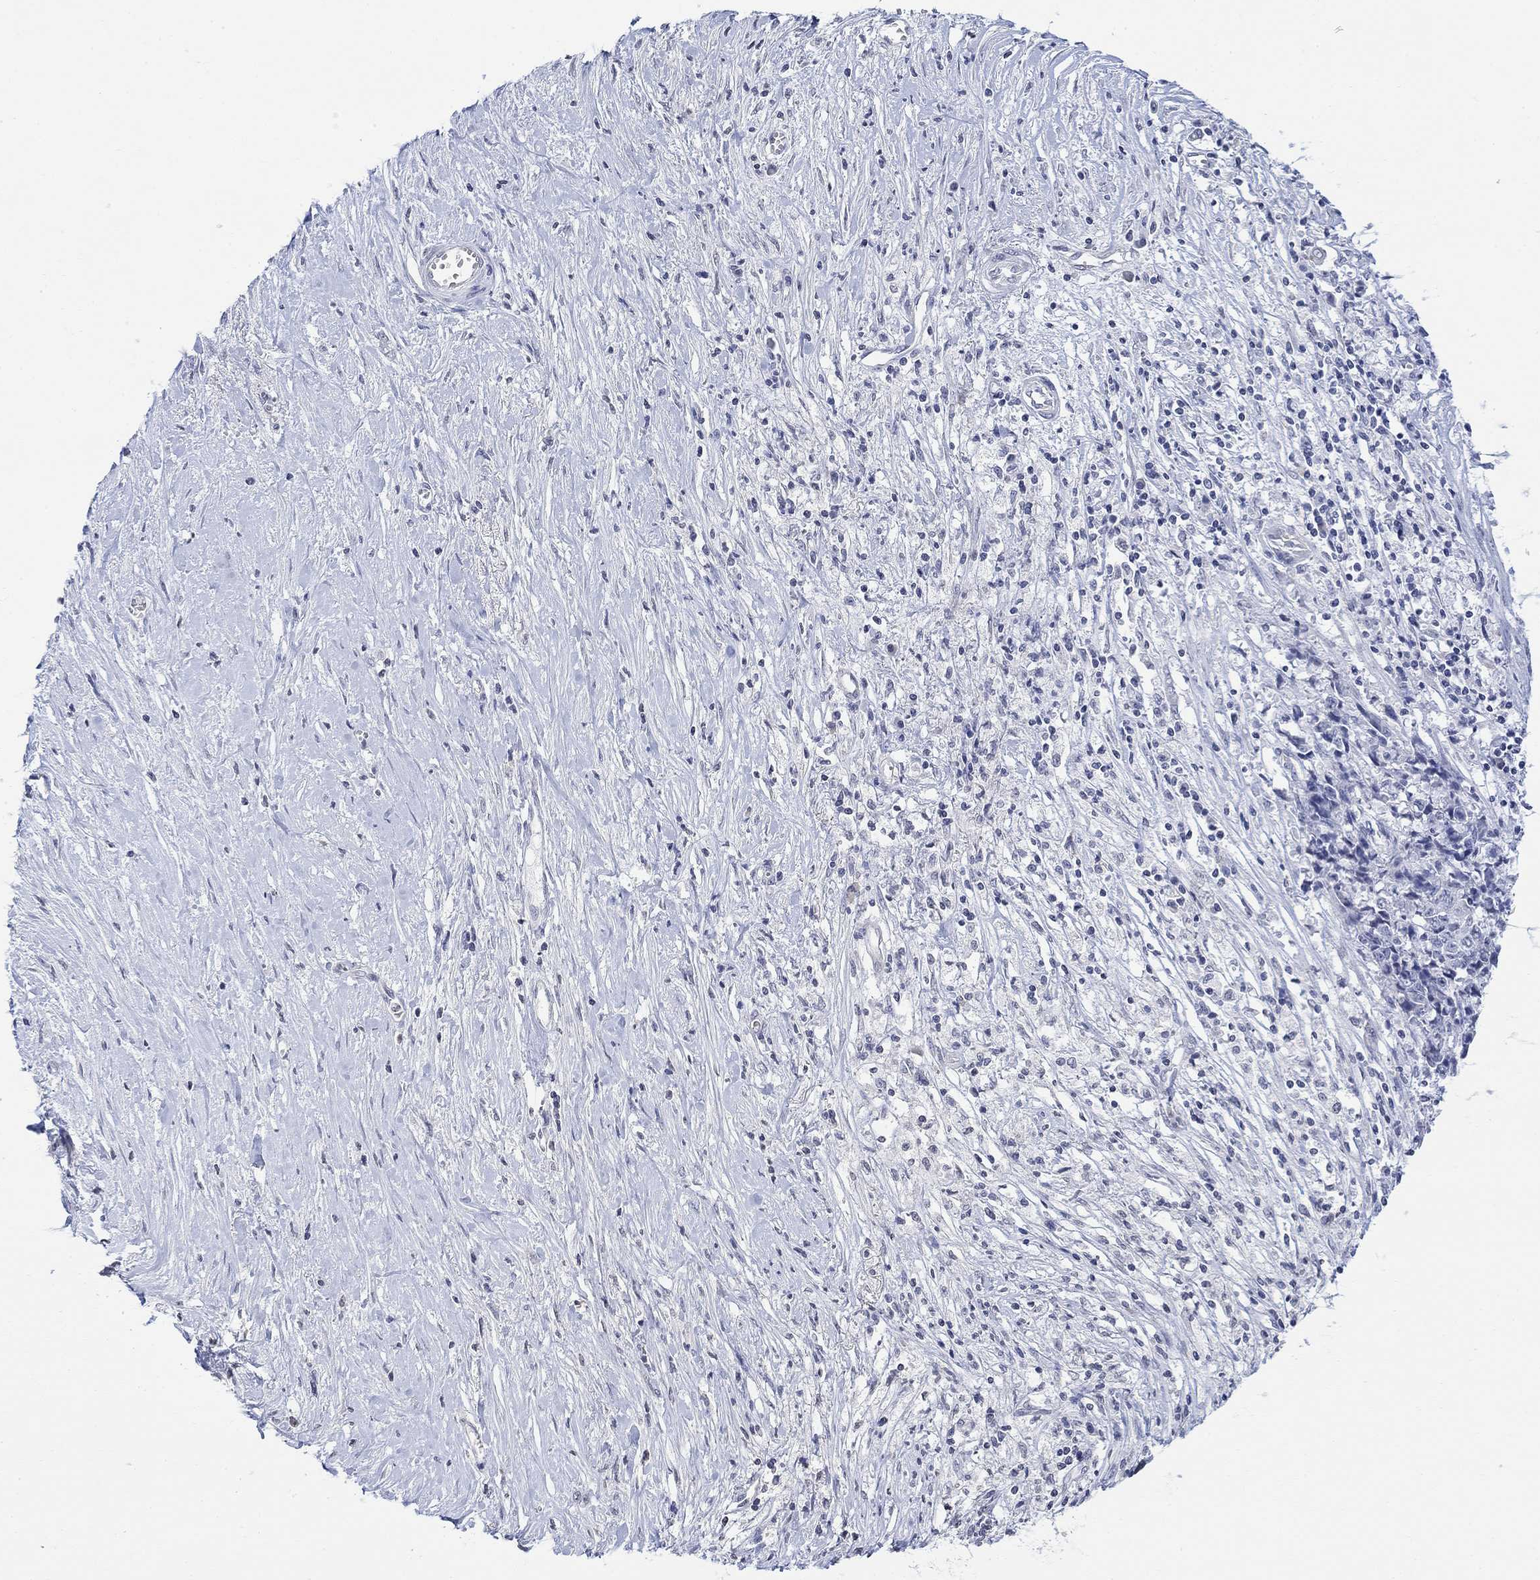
{"staining": {"intensity": "negative", "quantity": "none", "location": "none"}, "tissue": "ovarian cancer", "cell_type": "Tumor cells", "image_type": "cancer", "snomed": [{"axis": "morphology", "description": "Carcinoma, endometroid"}, {"axis": "topography", "description": "Ovary"}], "caption": "Ovarian cancer (endometroid carcinoma) was stained to show a protein in brown. There is no significant staining in tumor cells.", "gene": "TMEM255A", "patient": {"sex": "female", "age": 42}}